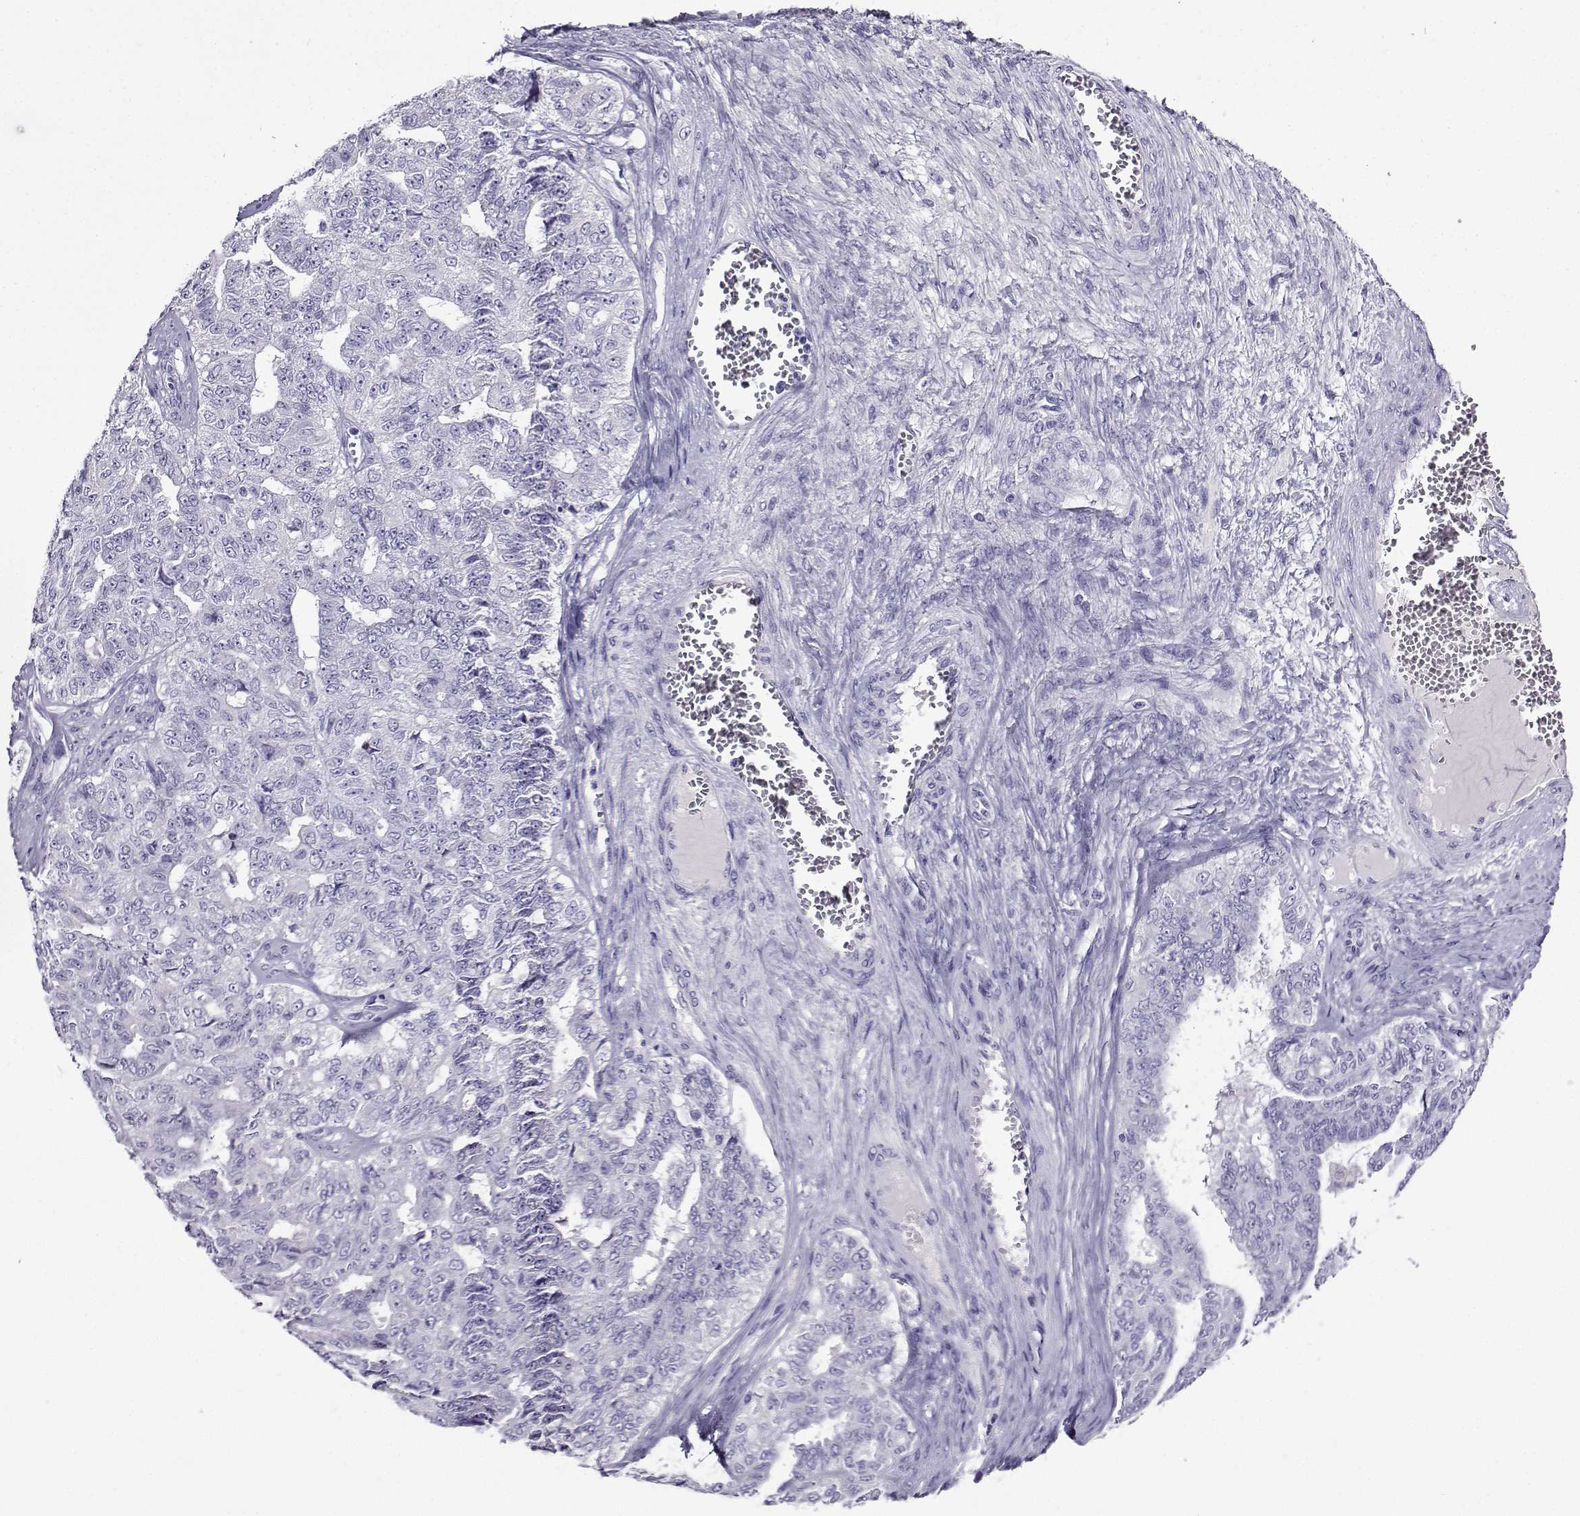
{"staining": {"intensity": "negative", "quantity": "none", "location": "none"}, "tissue": "ovarian cancer", "cell_type": "Tumor cells", "image_type": "cancer", "snomed": [{"axis": "morphology", "description": "Cystadenocarcinoma, serous, NOS"}, {"axis": "topography", "description": "Ovary"}], "caption": "Human ovarian cancer stained for a protein using immunohistochemistry (IHC) reveals no staining in tumor cells.", "gene": "LINGO1", "patient": {"sex": "female", "age": 71}}